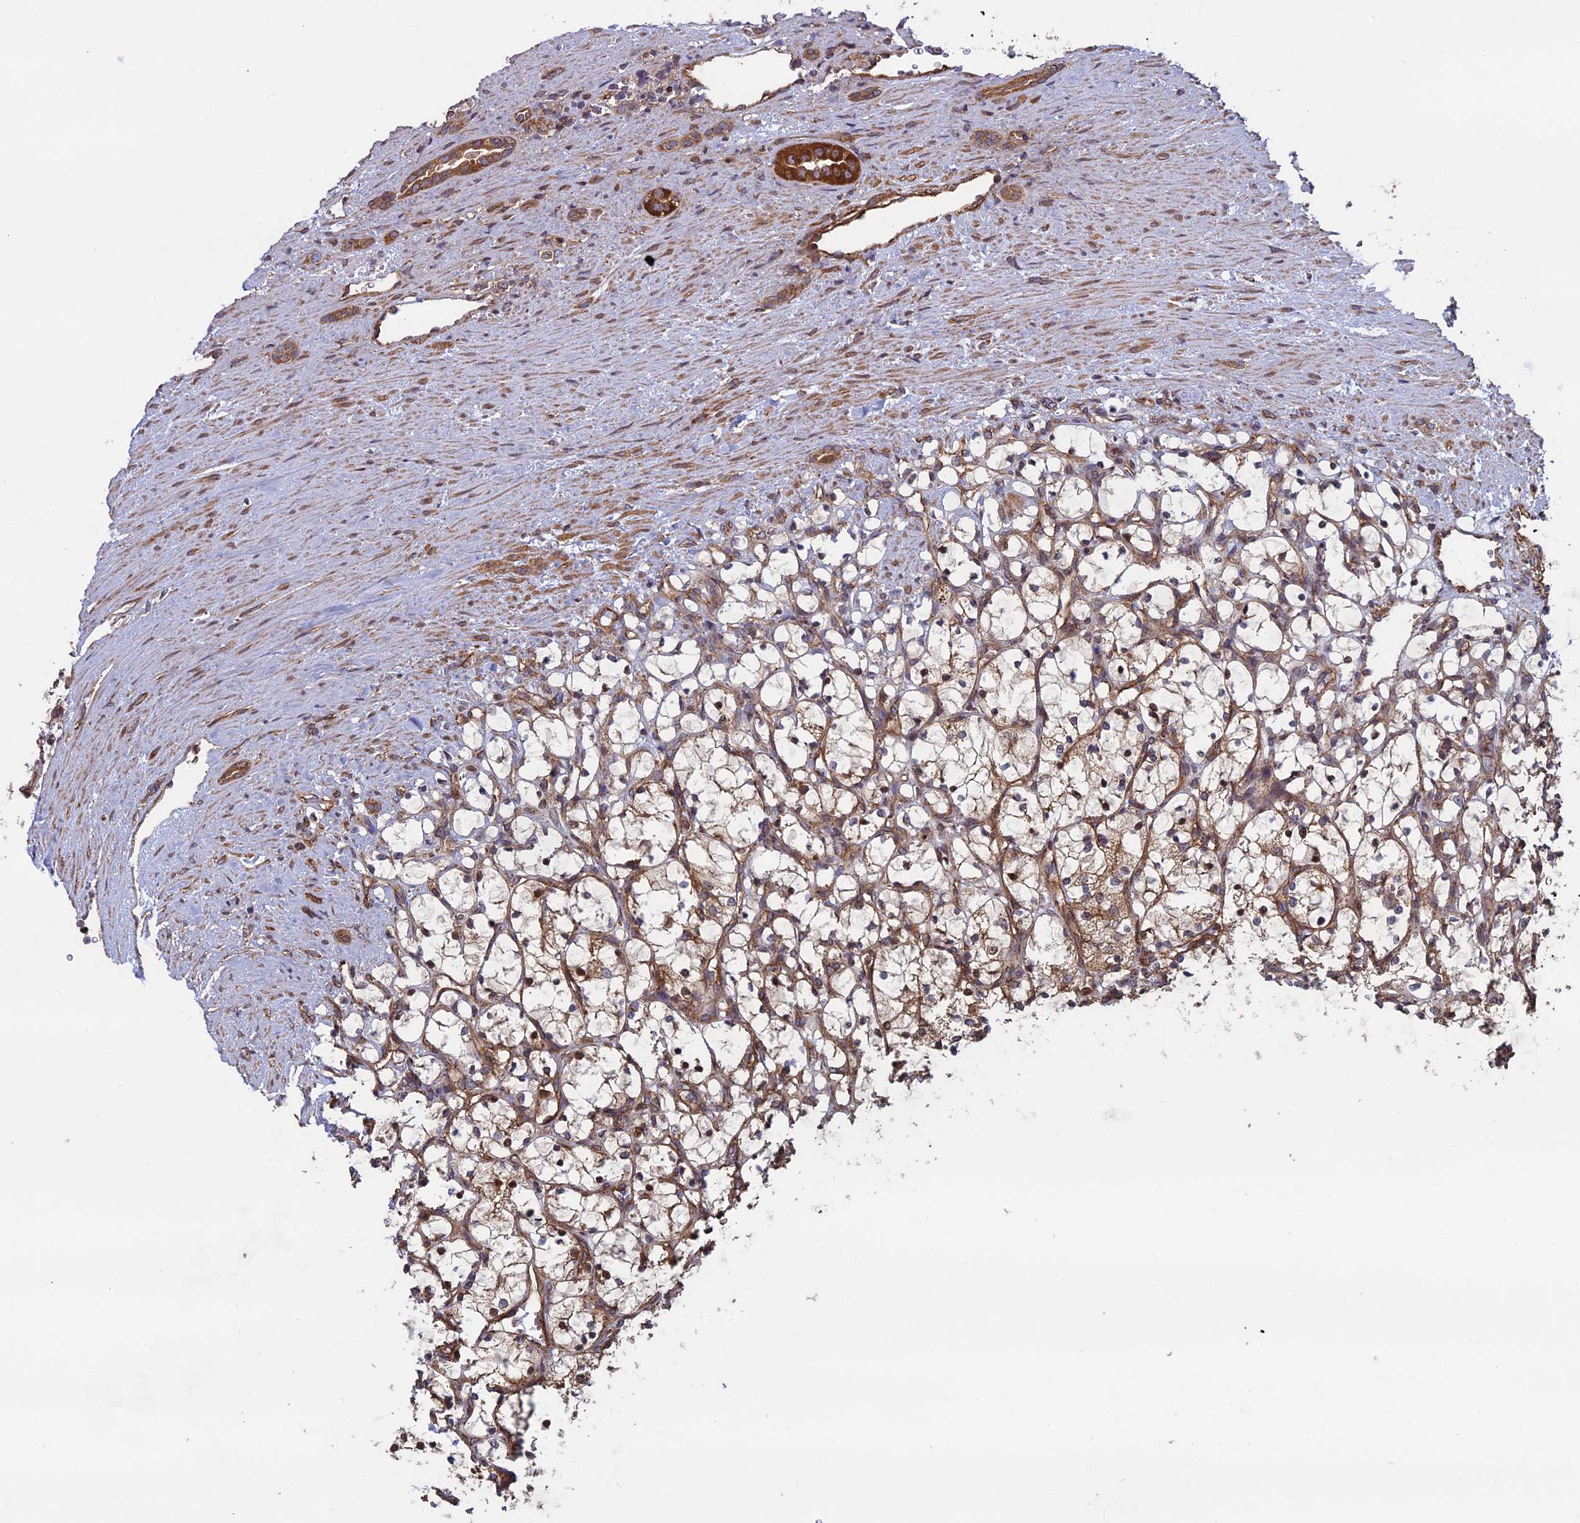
{"staining": {"intensity": "weak", "quantity": ">75%", "location": "cytoplasmic/membranous"}, "tissue": "renal cancer", "cell_type": "Tumor cells", "image_type": "cancer", "snomed": [{"axis": "morphology", "description": "Adenocarcinoma, NOS"}, {"axis": "topography", "description": "Kidney"}], "caption": "Renal cancer (adenocarcinoma) stained for a protein demonstrates weak cytoplasmic/membranous positivity in tumor cells. (IHC, brightfield microscopy, high magnification).", "gene": "CCDC8", "patient": {"sex": "female", "age": 69}}